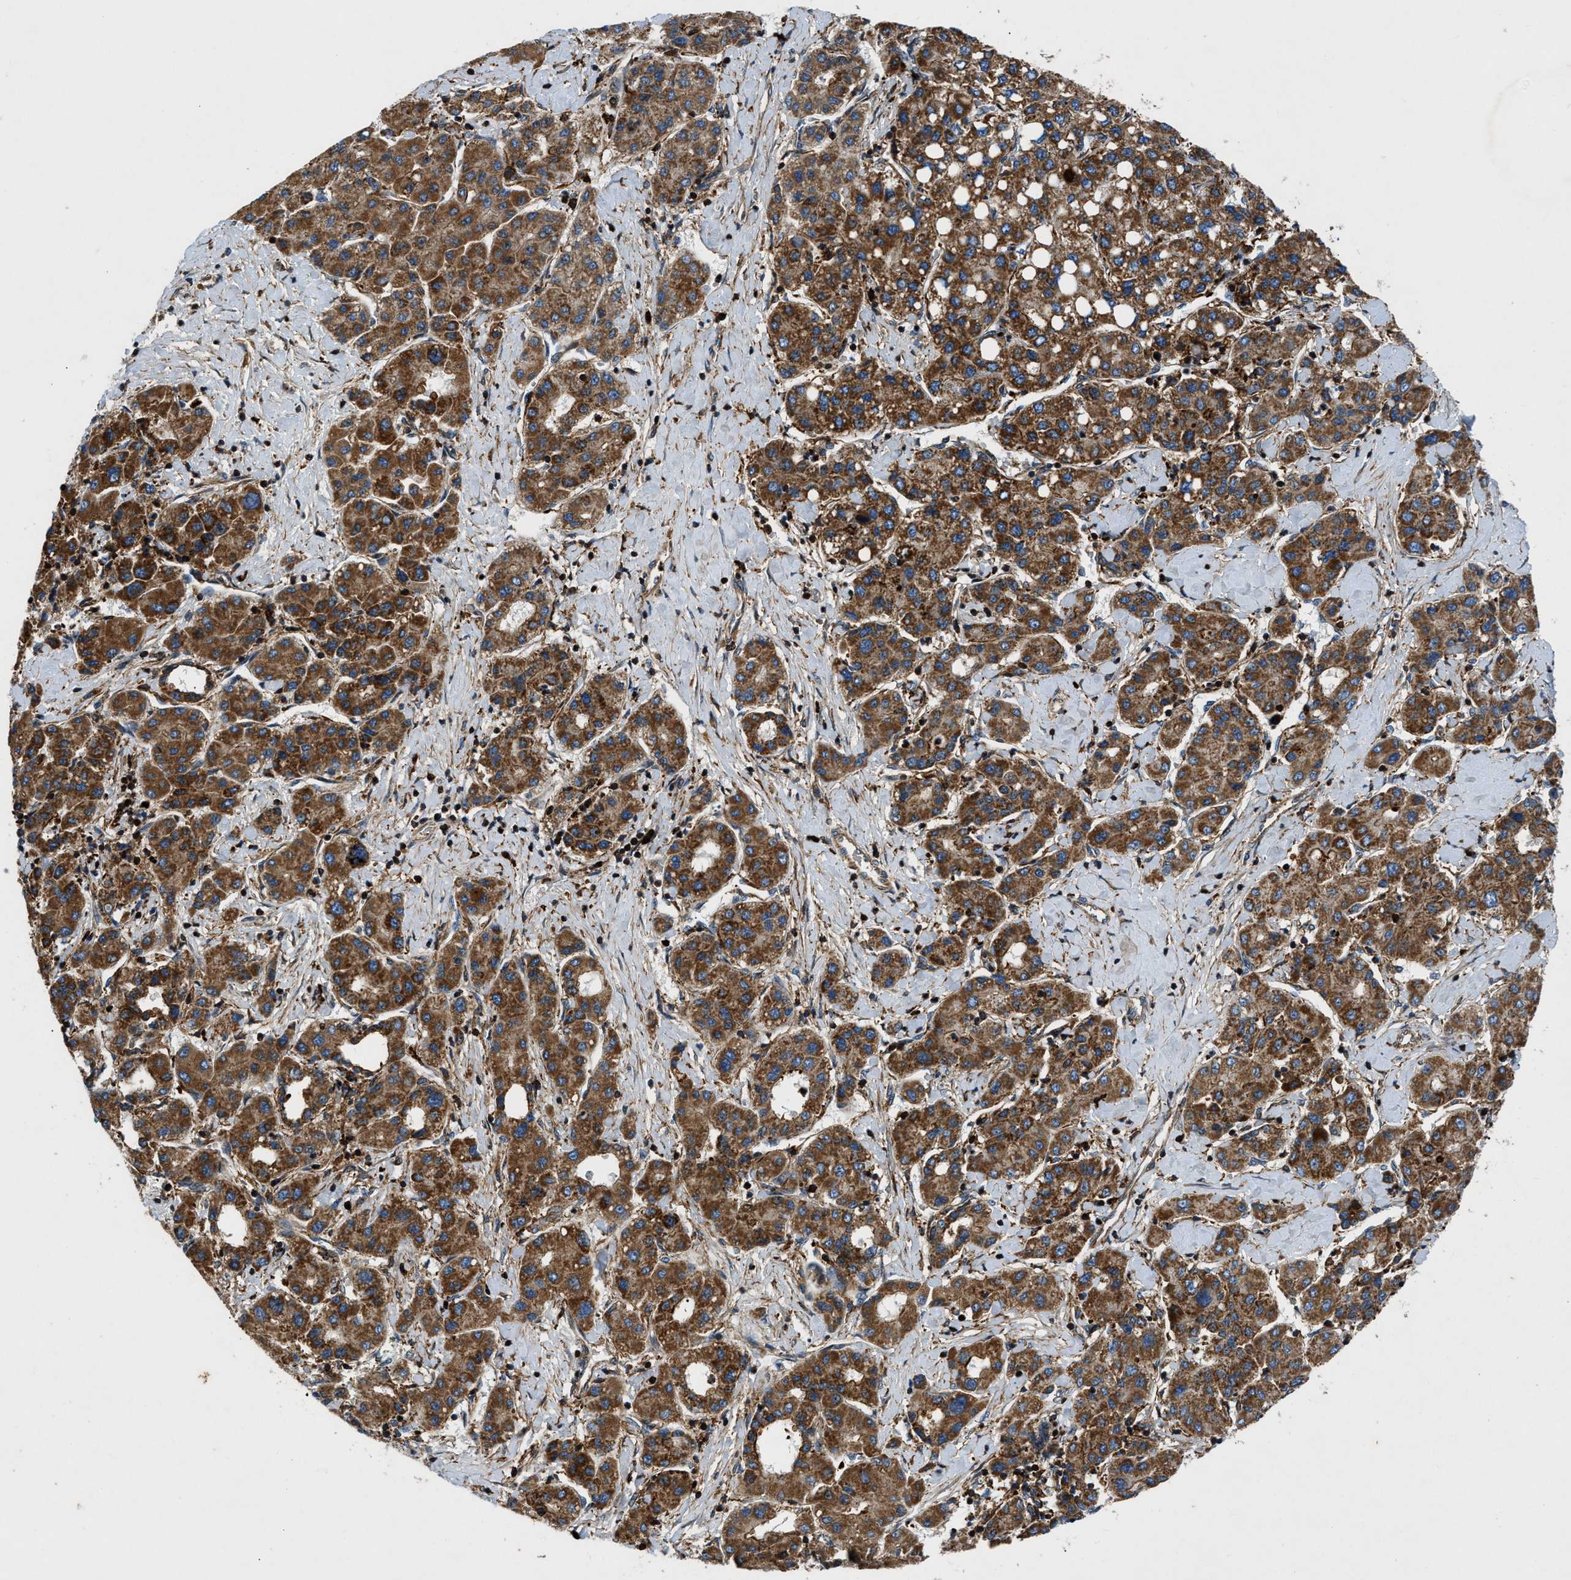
{"staining": {"intensity": "strong", "quantity": ">75%", "location": "cytoplasmic/membranous"}, "tissue": "liver cancer", "cell_type": "Tumor cells", "image_type": "cancer", "snomed": [{"axis": "morphology", "description": "Carcinoma, Hepatocellular, NOS"}, {"axis": "topography", "description": "Liver"}], "caption": "A brown stain shows strong cytoplasmic/membranous staining of a protein in liver hepatocellular carcinoma tumor cells.", "gene": "DHODH", "patient": {"sex": "male", "age": 65}}